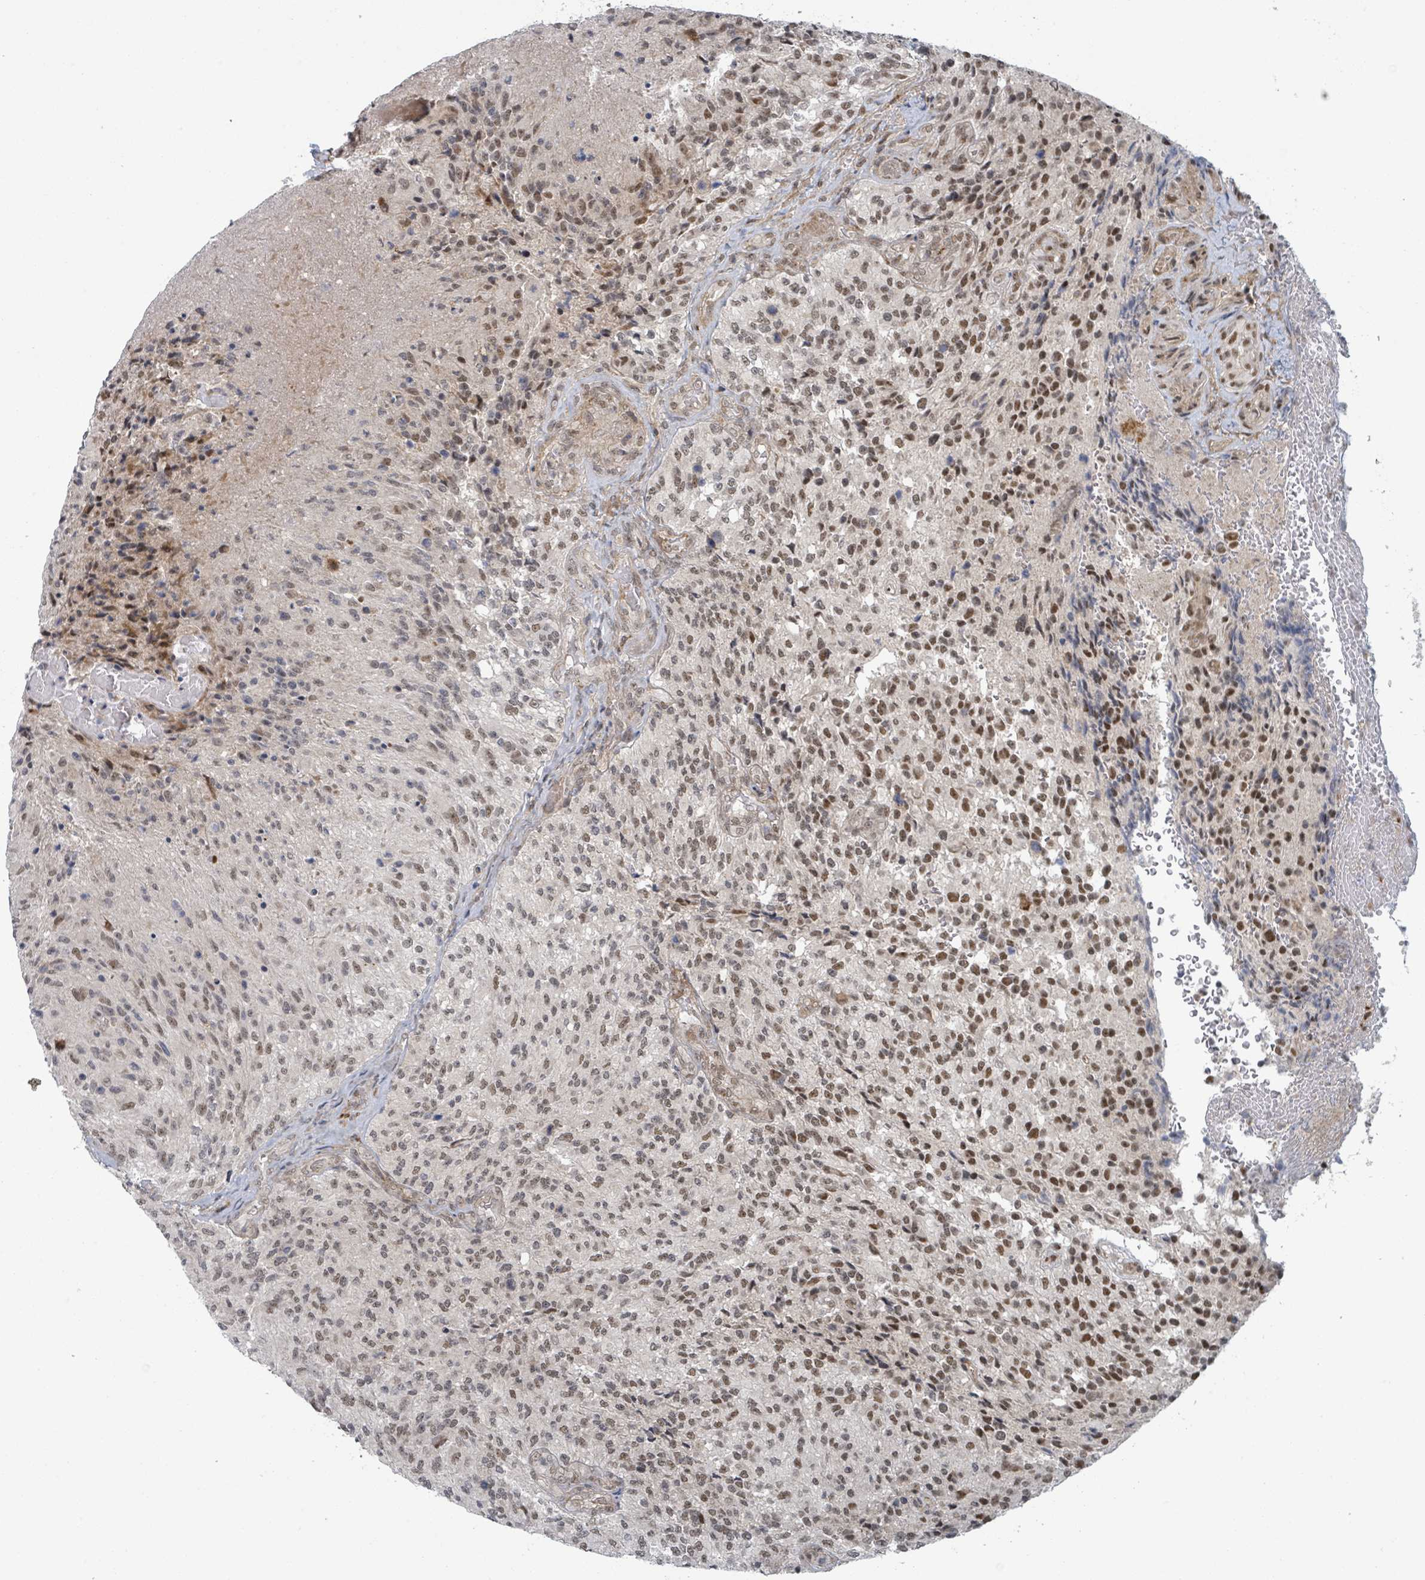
{"staining": {"intensity": "moderate", "quantity": ">75%", "location": "nuclear"}, "tissue": "glioma", "cell_type": "Tumor cells", "image_type": "cancer", "snomed": [{"axis": "morphology", "description": "Normal tissue, NOS"}, {"axis": "morphology", "description": "Glioma, malignant, High grade"}, {"axis": "topography", "description": "Cerebral cortex"}], "caption": "This micrograph demonstrates immunohistochemistry staining of human glioma, with medium moderate nuclear positivity in approximately >75% of tumor cells.", "gene": "GTF3C1", "patient": {"sex": "male", "age": 56}}